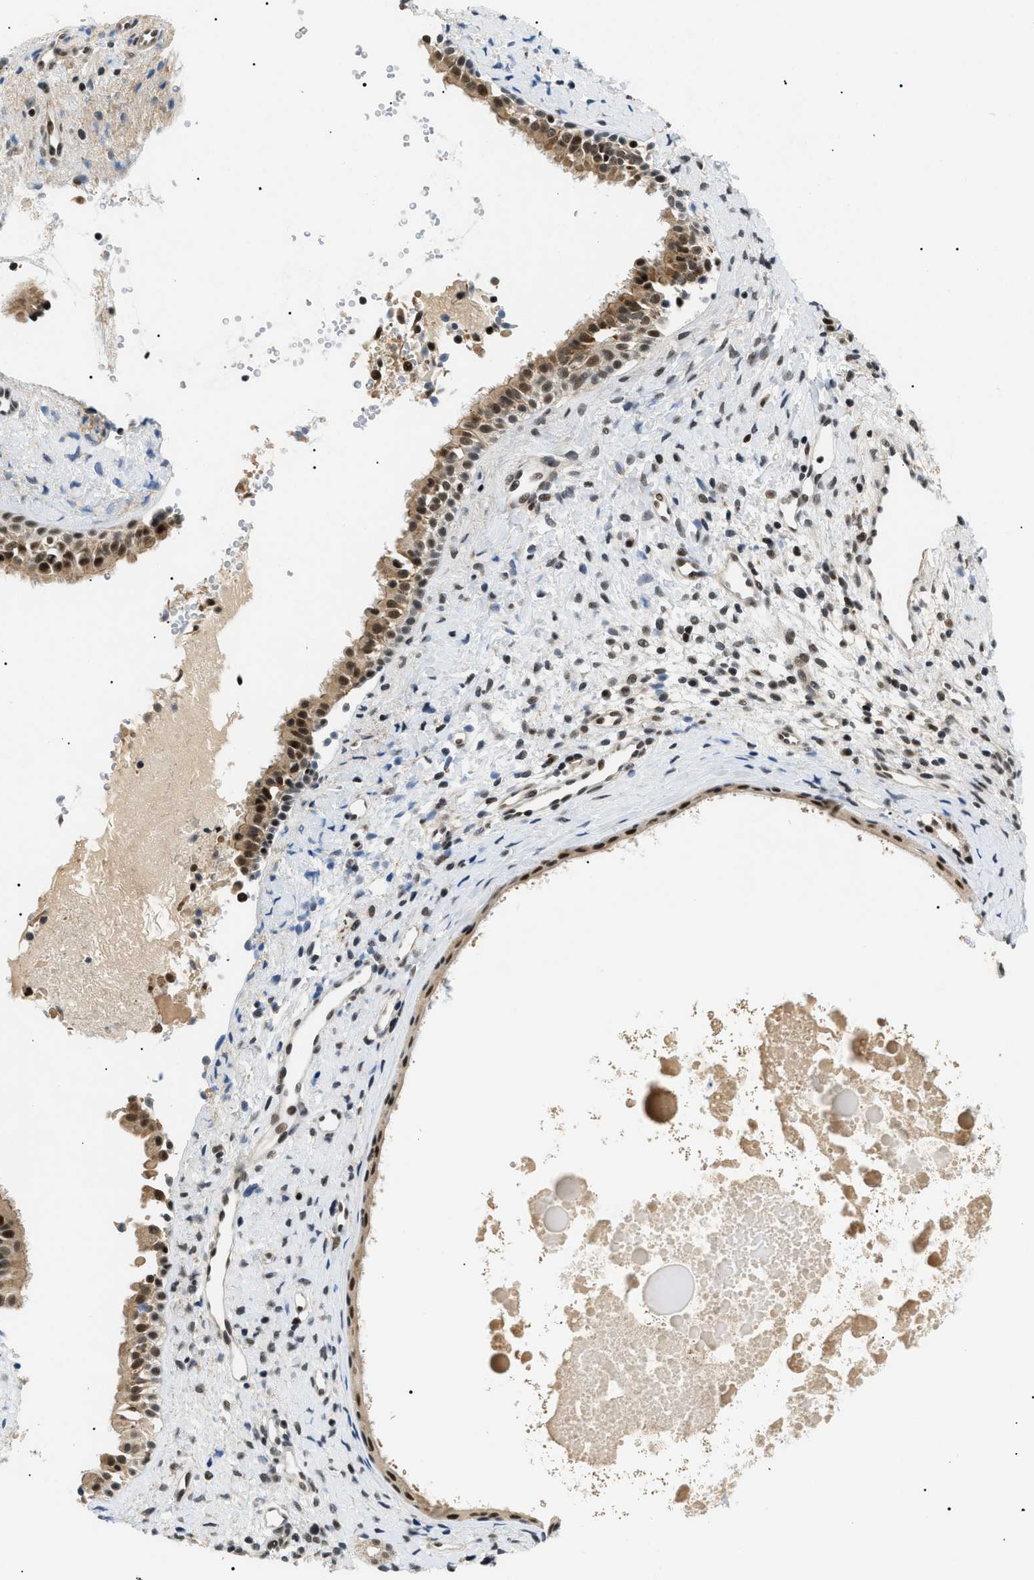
{"staining": {"intensity": "strong", "quantity": ">75%", "location": "cytoplasmic/membranous,nuclear"}, "tissue": "nasopharynx", "cell_type": "Respiratory epithelial cells", "image_type": "normal", "snomed": [{"axis": "morphology", "description": "Normal tissue, NOS"}, {"axis": "topography", "description": "Nasopharynx"}], "caption": "Immunohistochemistry (IHC) of unremarkable nasopharynx displays high levels of strong cytoplasmic/membranous,nuclear positivity in about >75% of respiratory epithelial cells.", "gene": "RBM15", "patient": {"sex": "male", "age": 22}}